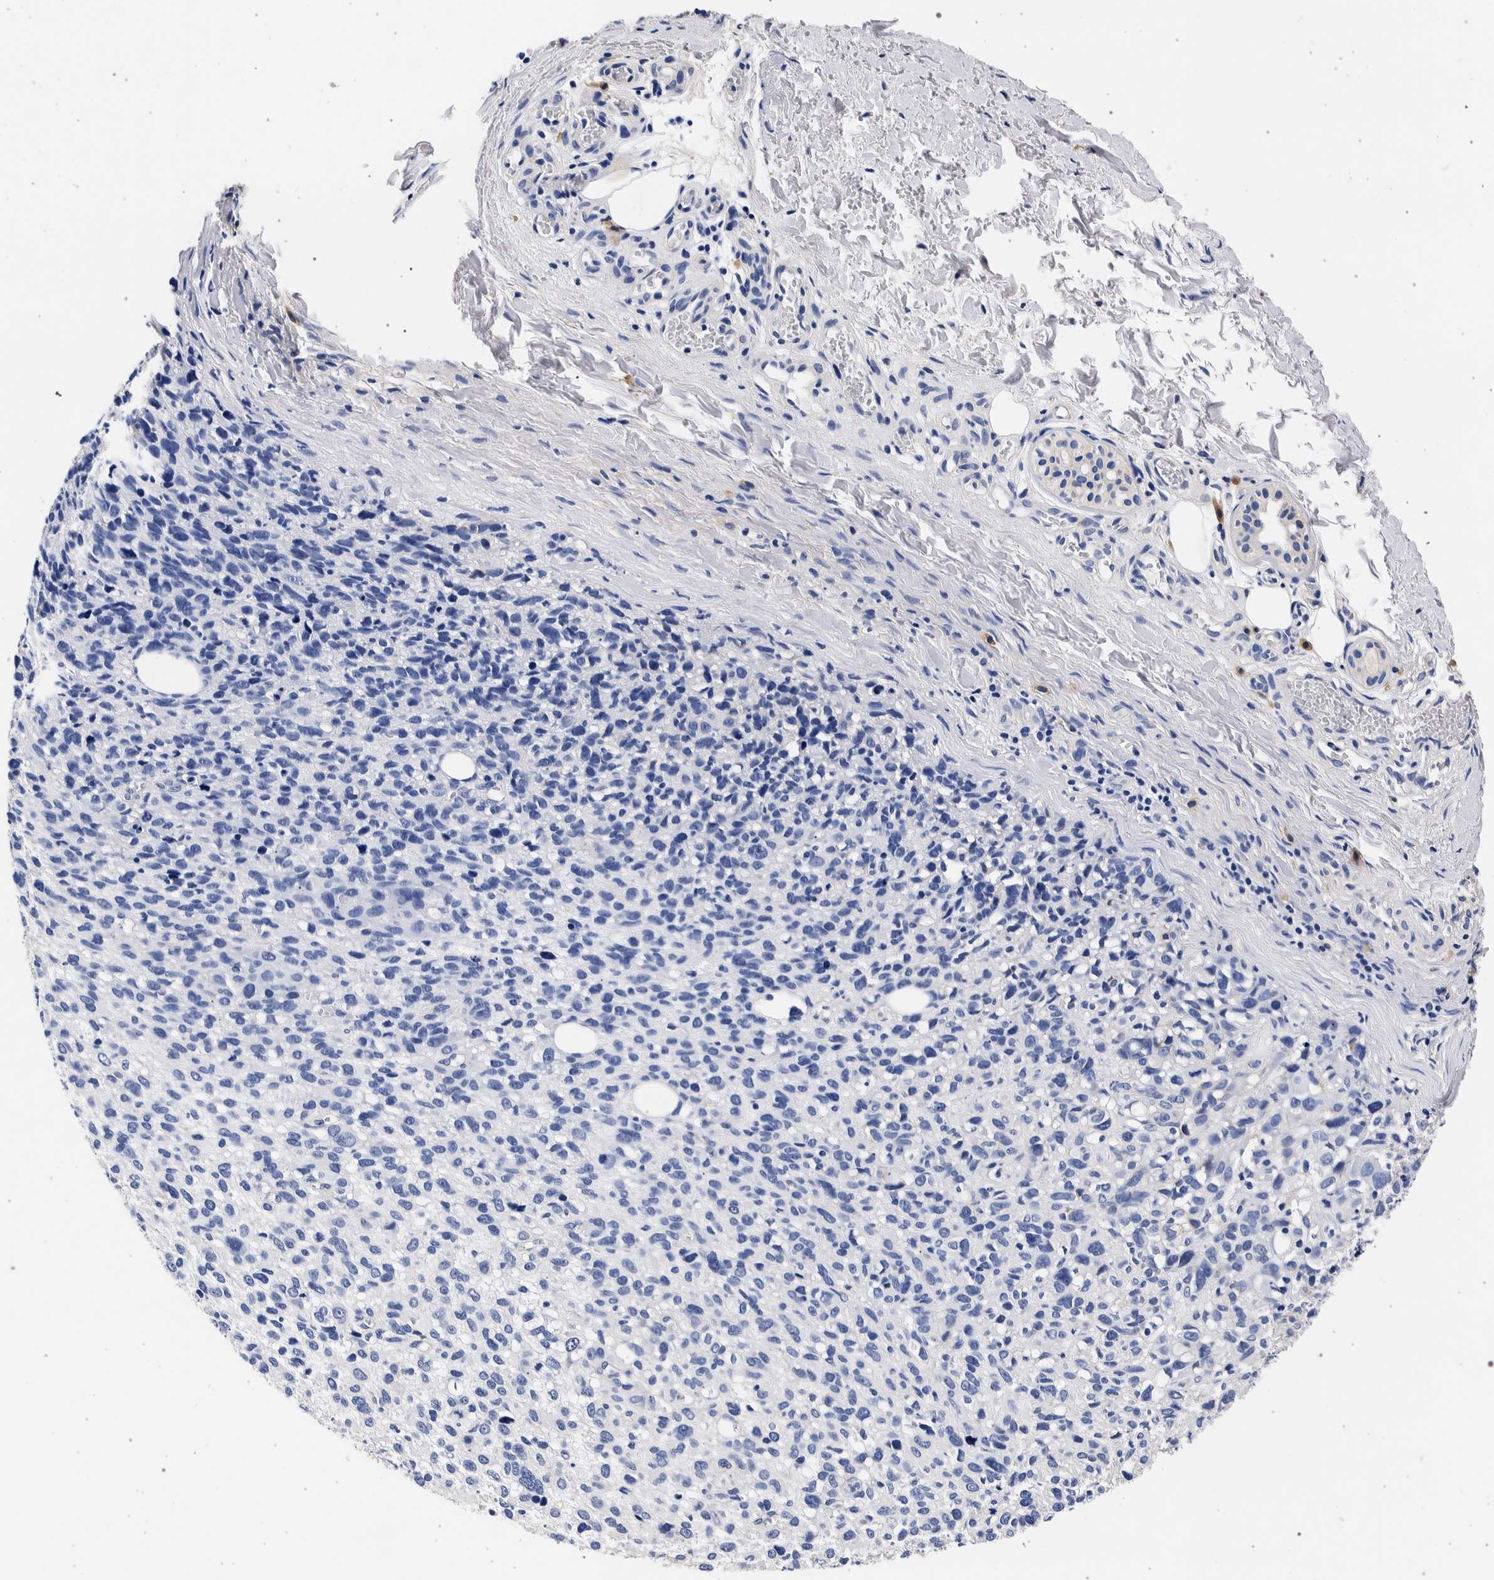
{"staining": {"intensity": "negative", "quantity": "none", "location": "none"}, "tissue": "melanoma", "cell_type": "Tumor cells", "image_type": "cancer", "snomed": [{"axis": "morphology", "description": "Malignant melanoma, NOS"}, {"axis": "topography", "description": "Skin"}], "caption": "Immunohistochemical staining of malignant melanoma exhibits no significant staining in tumor cells.", "gene": "NIBAN2", "patient": {"sex": "female", "age": 55}}